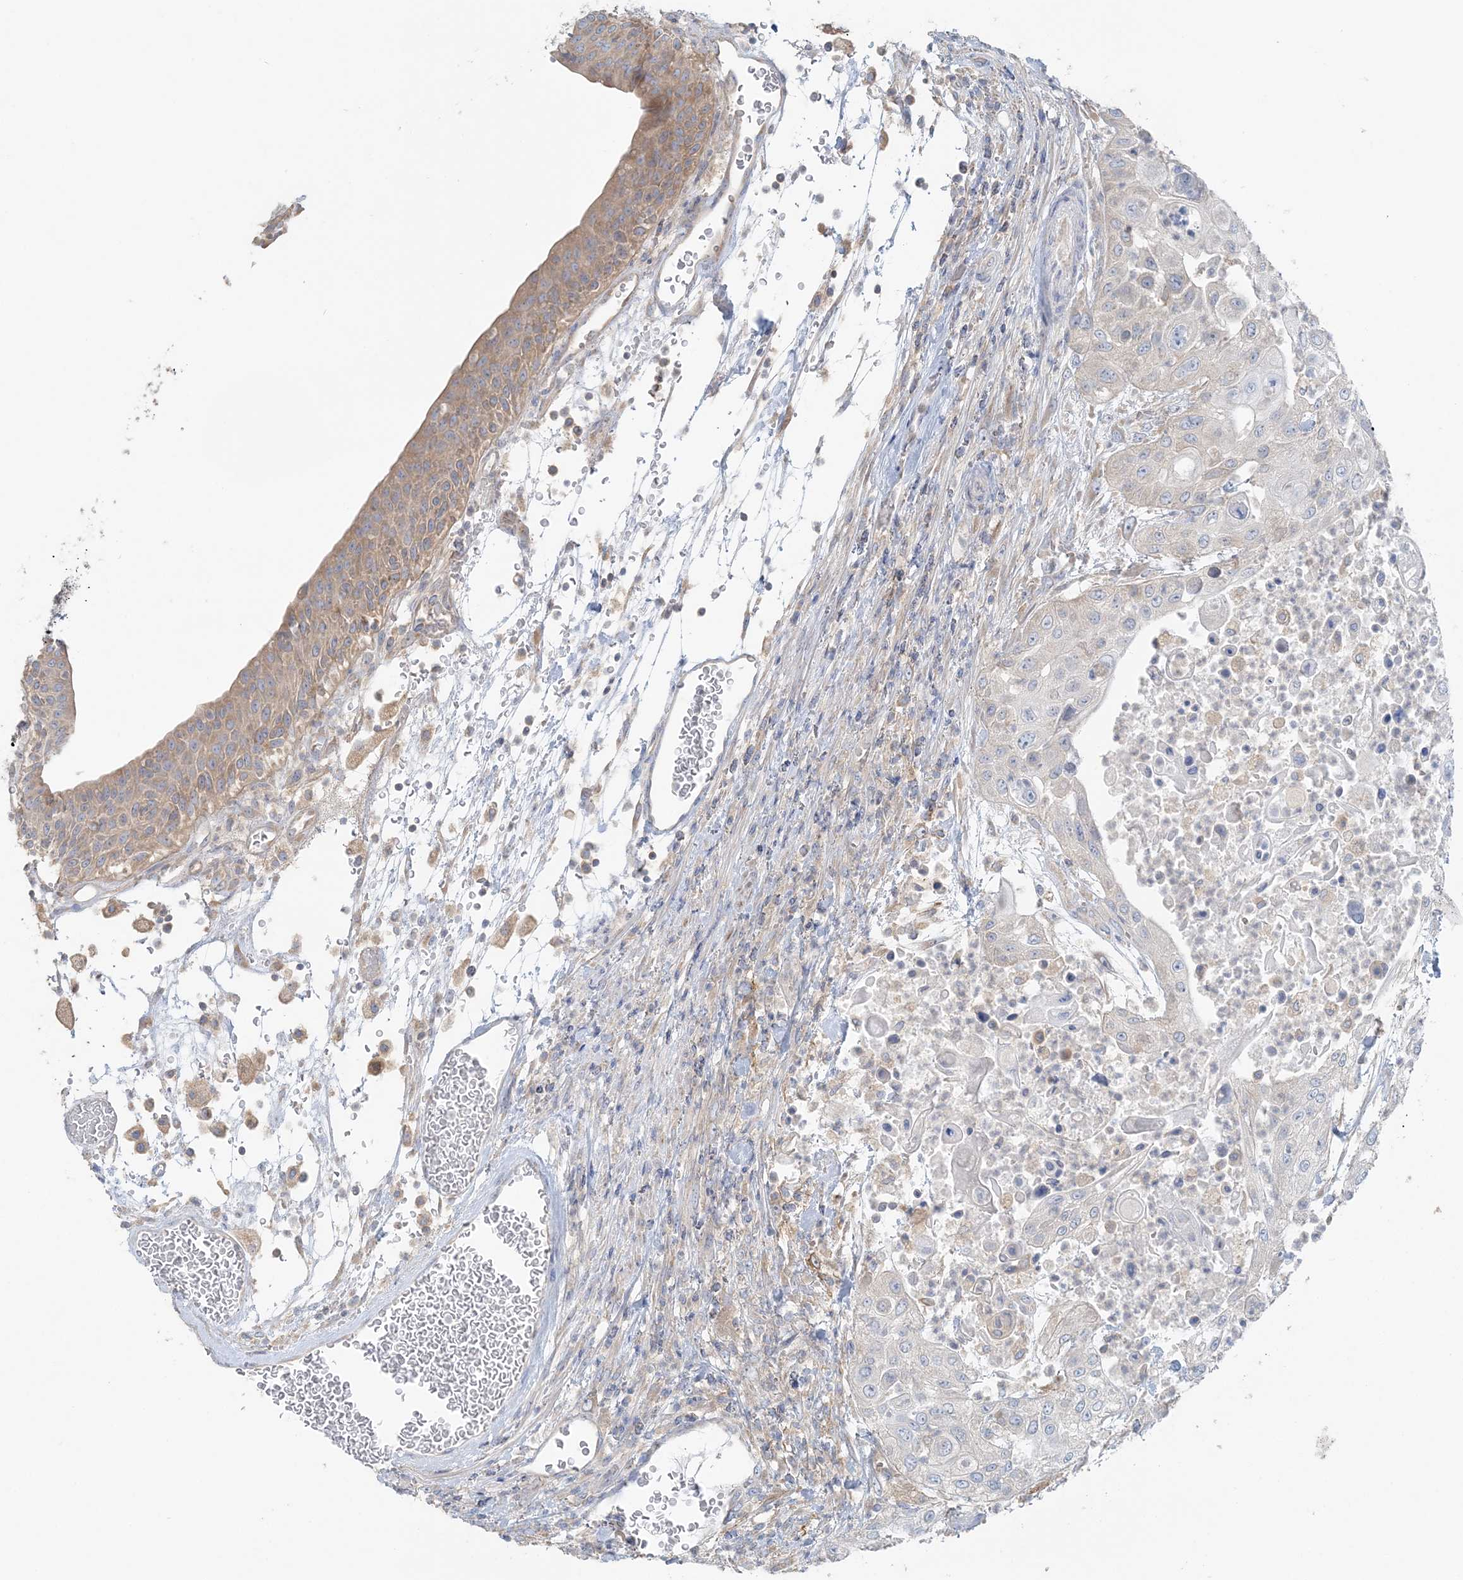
{"staining": {"intensity": "negative", "quantity": "none", "location": "none"}, "tissue": "urothelial cancer", "cell_type": "Tumor cells", "image_type": "cancer", "snomed": [{"axis": "morphology", "description": "Urothelial carcinoma, High grade"}, {"axis": "topography", "description": "Urinary bladder"}], "caption": "Urothelial carcinoma (high-grade) was stained to show a protein in brown. There is no significant positivity in tumor cells.", "gene": "TBC1D5", "patient": {"sex": "female", "age": 79}}